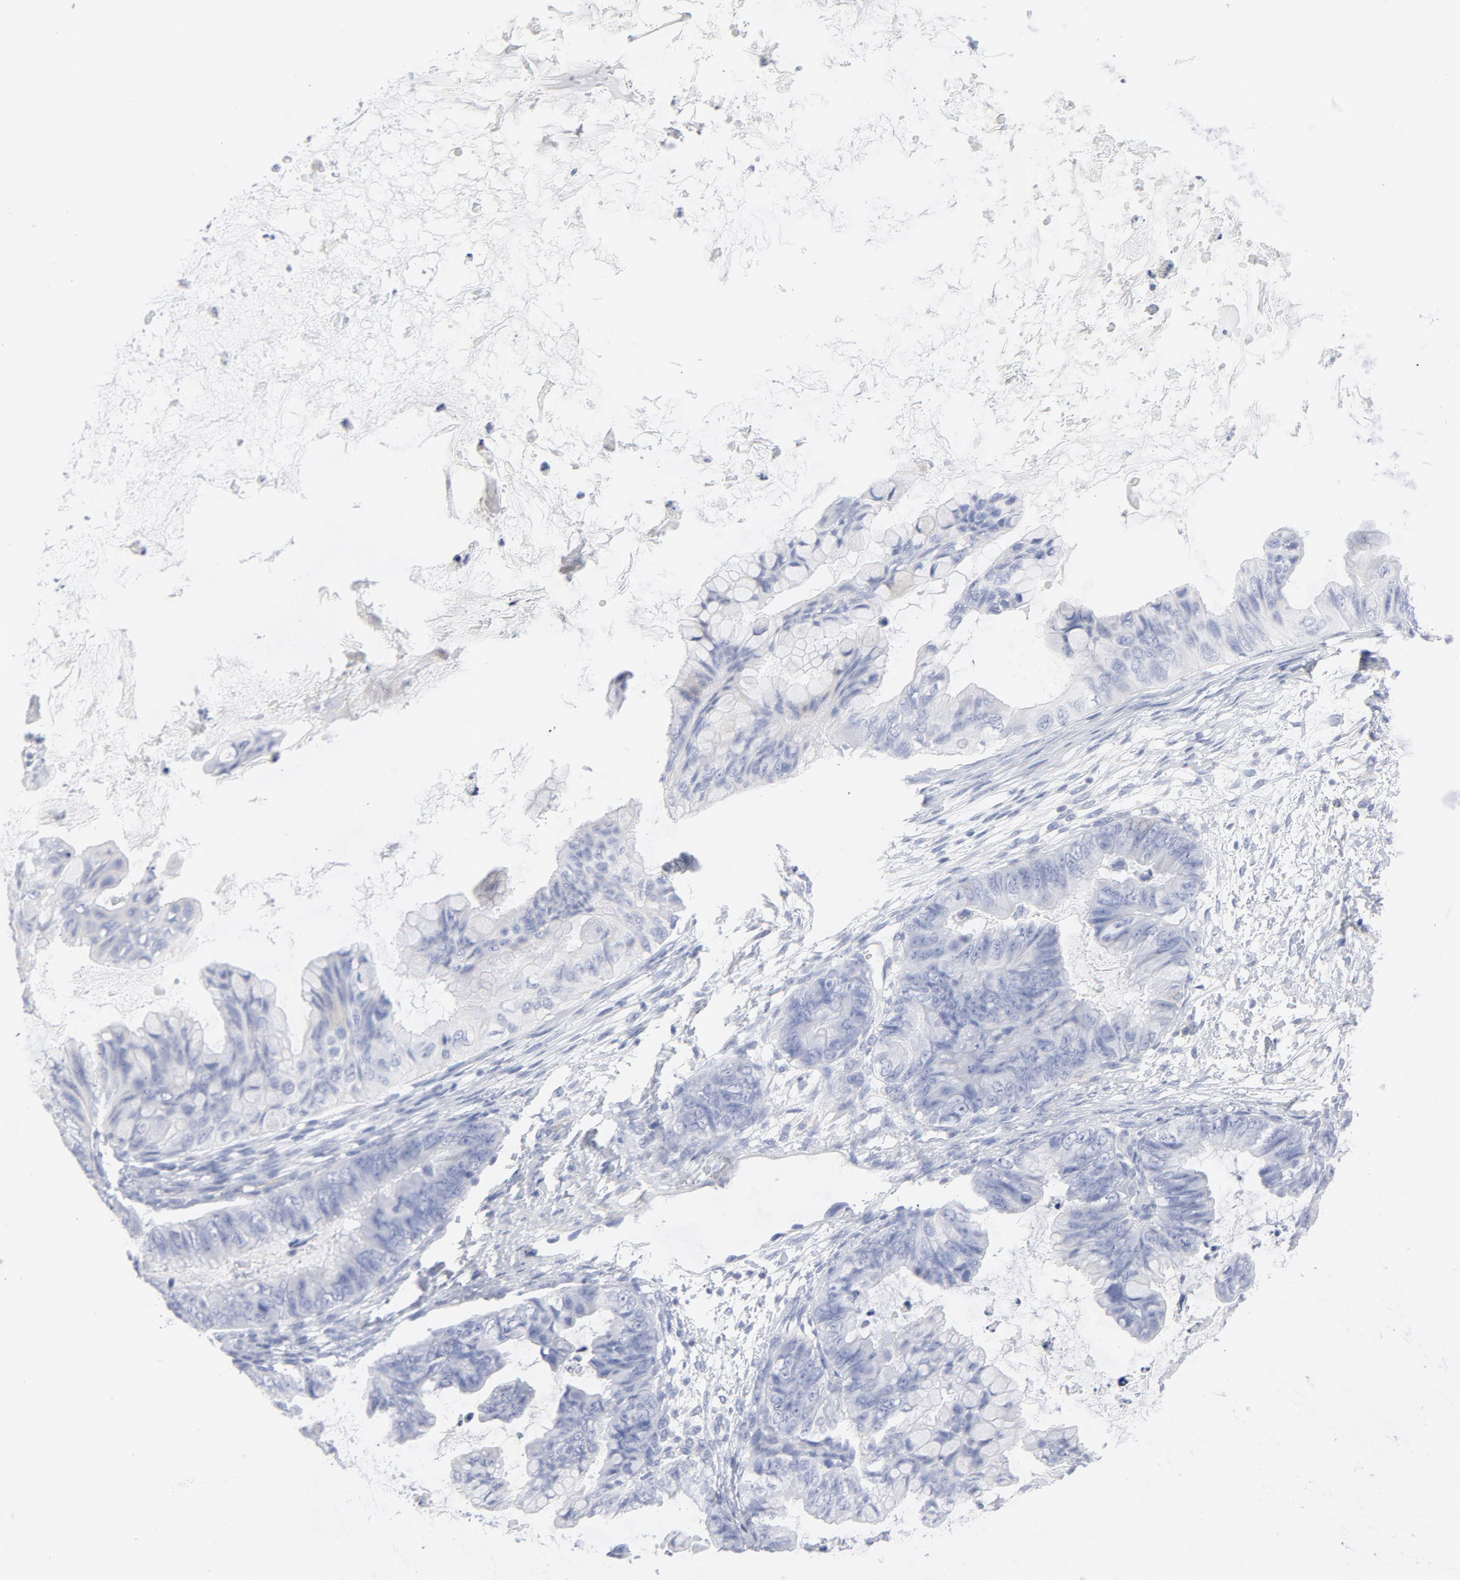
{"staining": {"intensity": "negative", "quantity": "none", "location": "none"}, "tissue": "ovarian cancer", "cell_type": "Tumor cells", "image_type": "cancer", "snomed": [{"axis": "morphology", "description": "Cystadenocarcinoma, mucinous, NOS"}, {"axis": "topography", "description": "Ovary"}], "caption": "There is no significant positivity in tumor cells of ovarian cancer.", "gene": "P2RY8", "patient": {"sex": "female", "age": 36}}